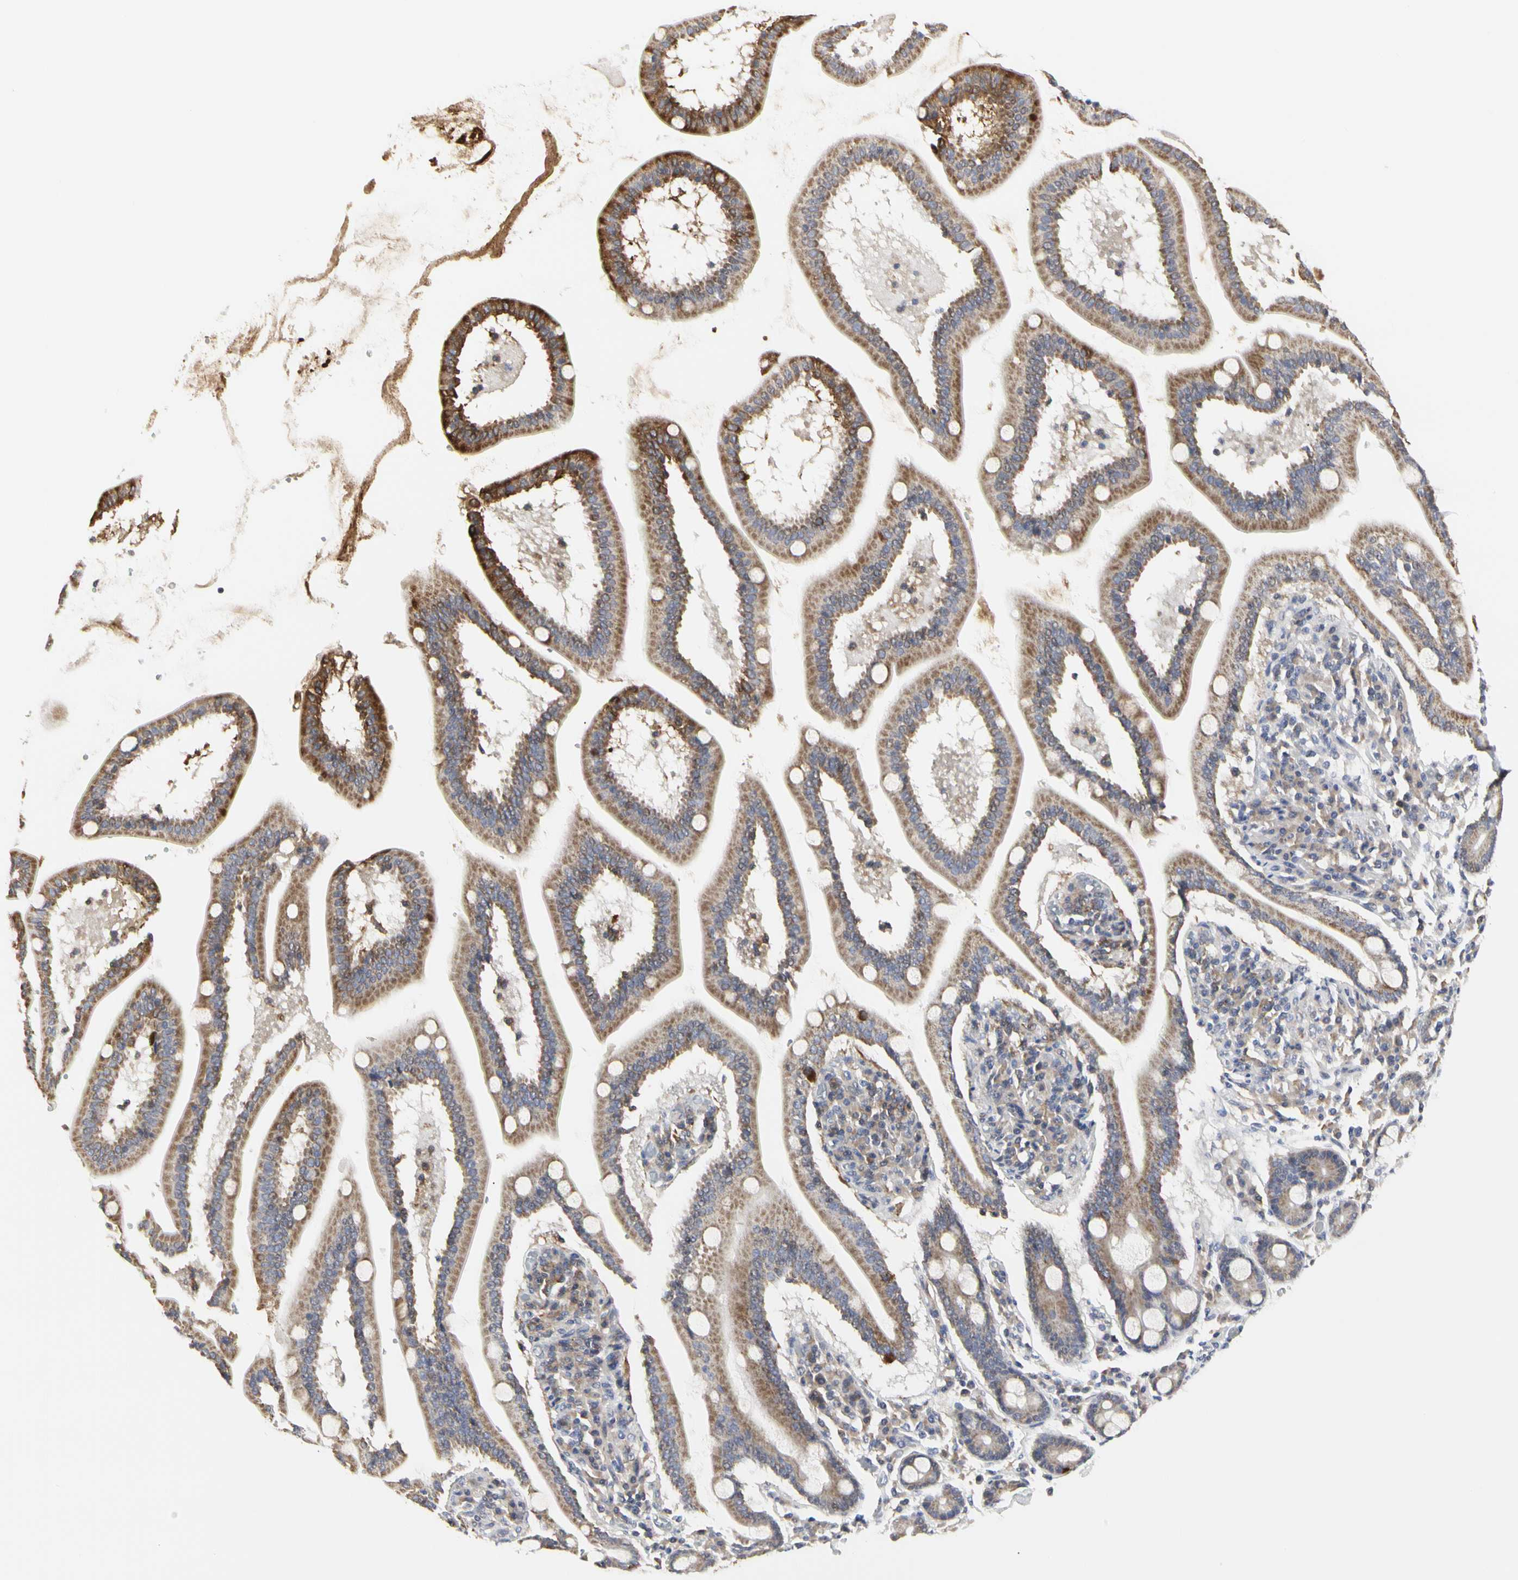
{"staining": {"intensity": "negative", "quantity": "none", "location": "none"}, "tissue": "adipose tissue", "cell_type": "Adipocytes", "image_type": "normal", "snomed": [{"axis": "morphology", "description": "Normal tissue, NOS"}, {"axis": "topography", "description": "Duodenum"}], "caption": "DAB (3,3'-diaminobenzidine) immunohistochemical staining of normal adipose tissue exhibits no significant positivity in adipocytes. The staining is performed using DAB (3,3'-diaminobenzidine) brown chromogen with nuclei counter-stained in using hematoxylin.", "gene": "SHANK2", "patient": {"sex": "male", "age": 63}}